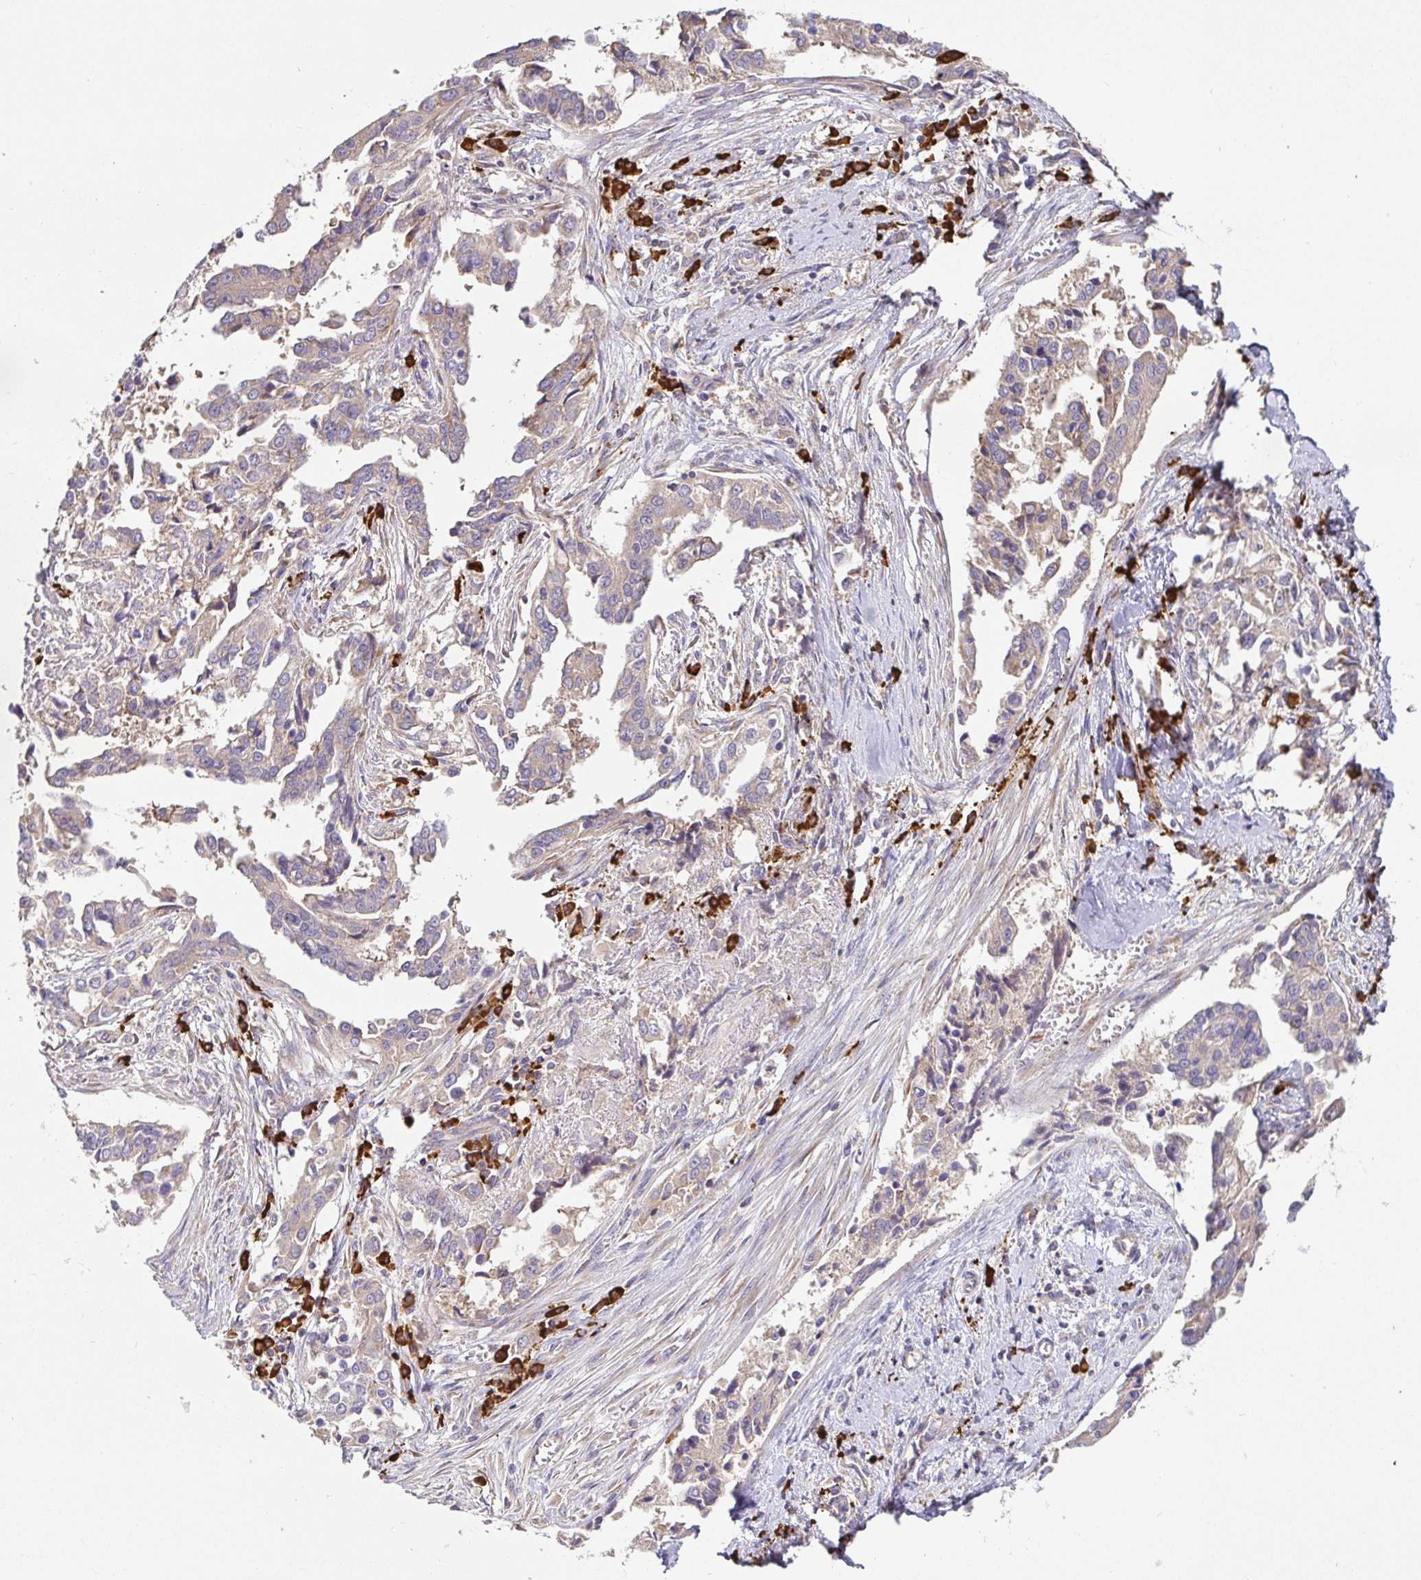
{"staining": {"intensity": "weak", "quantity": "<25%", "location": "cytoplasmic/membranous"}, "tissue": "ovarian cancer", "cell_type": "Tumor cells", "image_type": "cancer", "snomed": [{"axis": "morphology", "description": "Cystadenocarcinoma, serous, NOS"}, {"axis": "topography", "description": "Ovary"}], "caption": "IHC image of neoplastic tissue: human serous cystadenocarcinoma (ovarian) stained with DAB shows no significant protein staining in tumor cells.", "gene": "HAGH", "patient": {"sex": "female", "age": 75}}